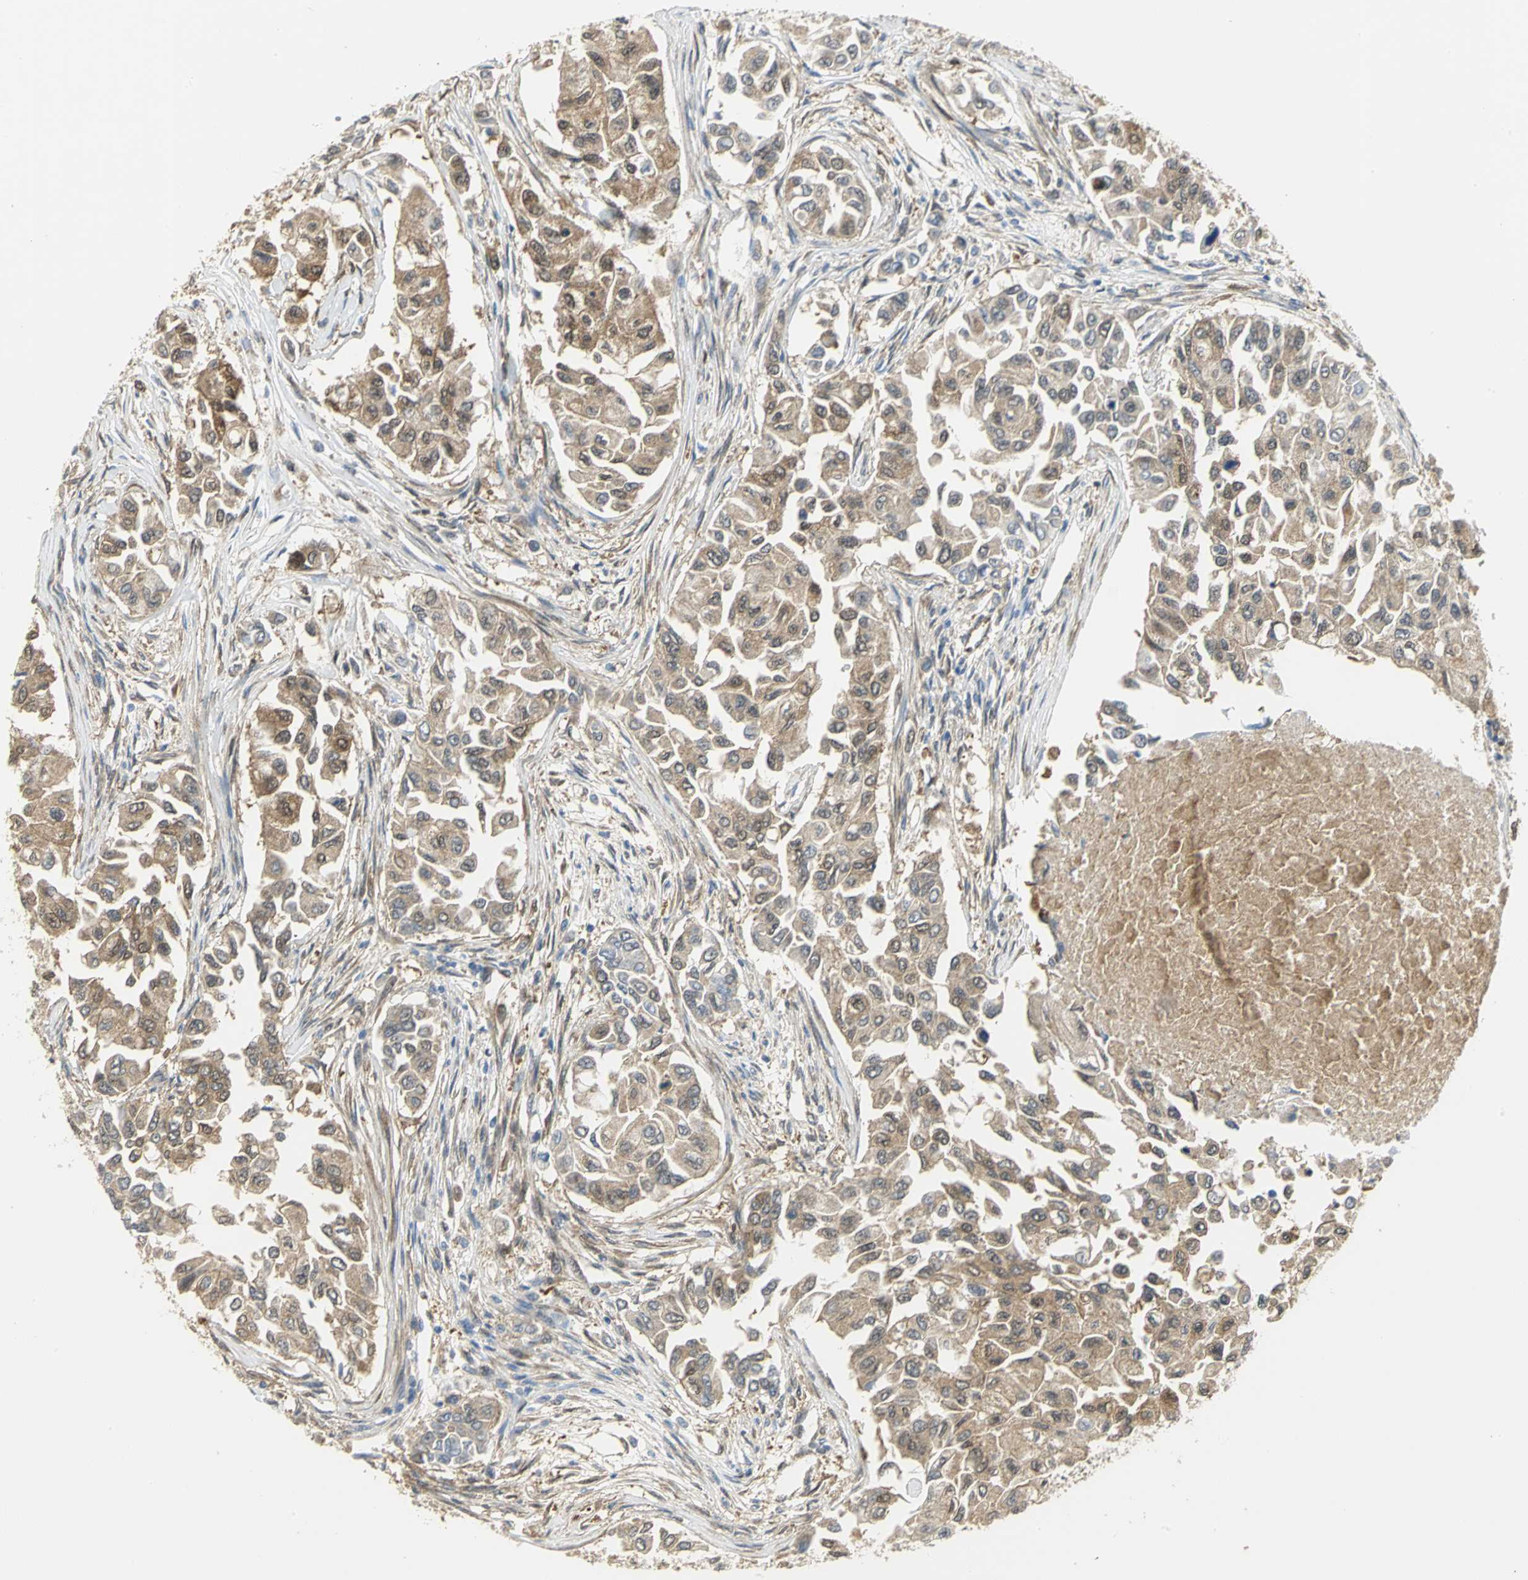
{"staining": {"intensity": "moderate", "quantity": ">75%", "location": "cytoplasmic/membranous"}, "tissue": "breast cancer", "cell_type": "Tumor cells", "image_type": "cancer", "snomed": [{"axis": "morphology", "description": "Normal tissue, NOS"}, {"axis": "morphology", "description": "Duct carcinoma"}, {"axis": "topography", "description": "Breast"}], "caption": "The photomicrograph reveals immunohistochemical staining of intraductal carcinoma (breast). There is moderate cytoplasmic/membranous staining is seen in approximately >75% of tumor cells. (DAB = brown stain, brightfield microscopy at high magnification).", "gene": "PGM3", "patient": {"sex": "female", "age": 49}}